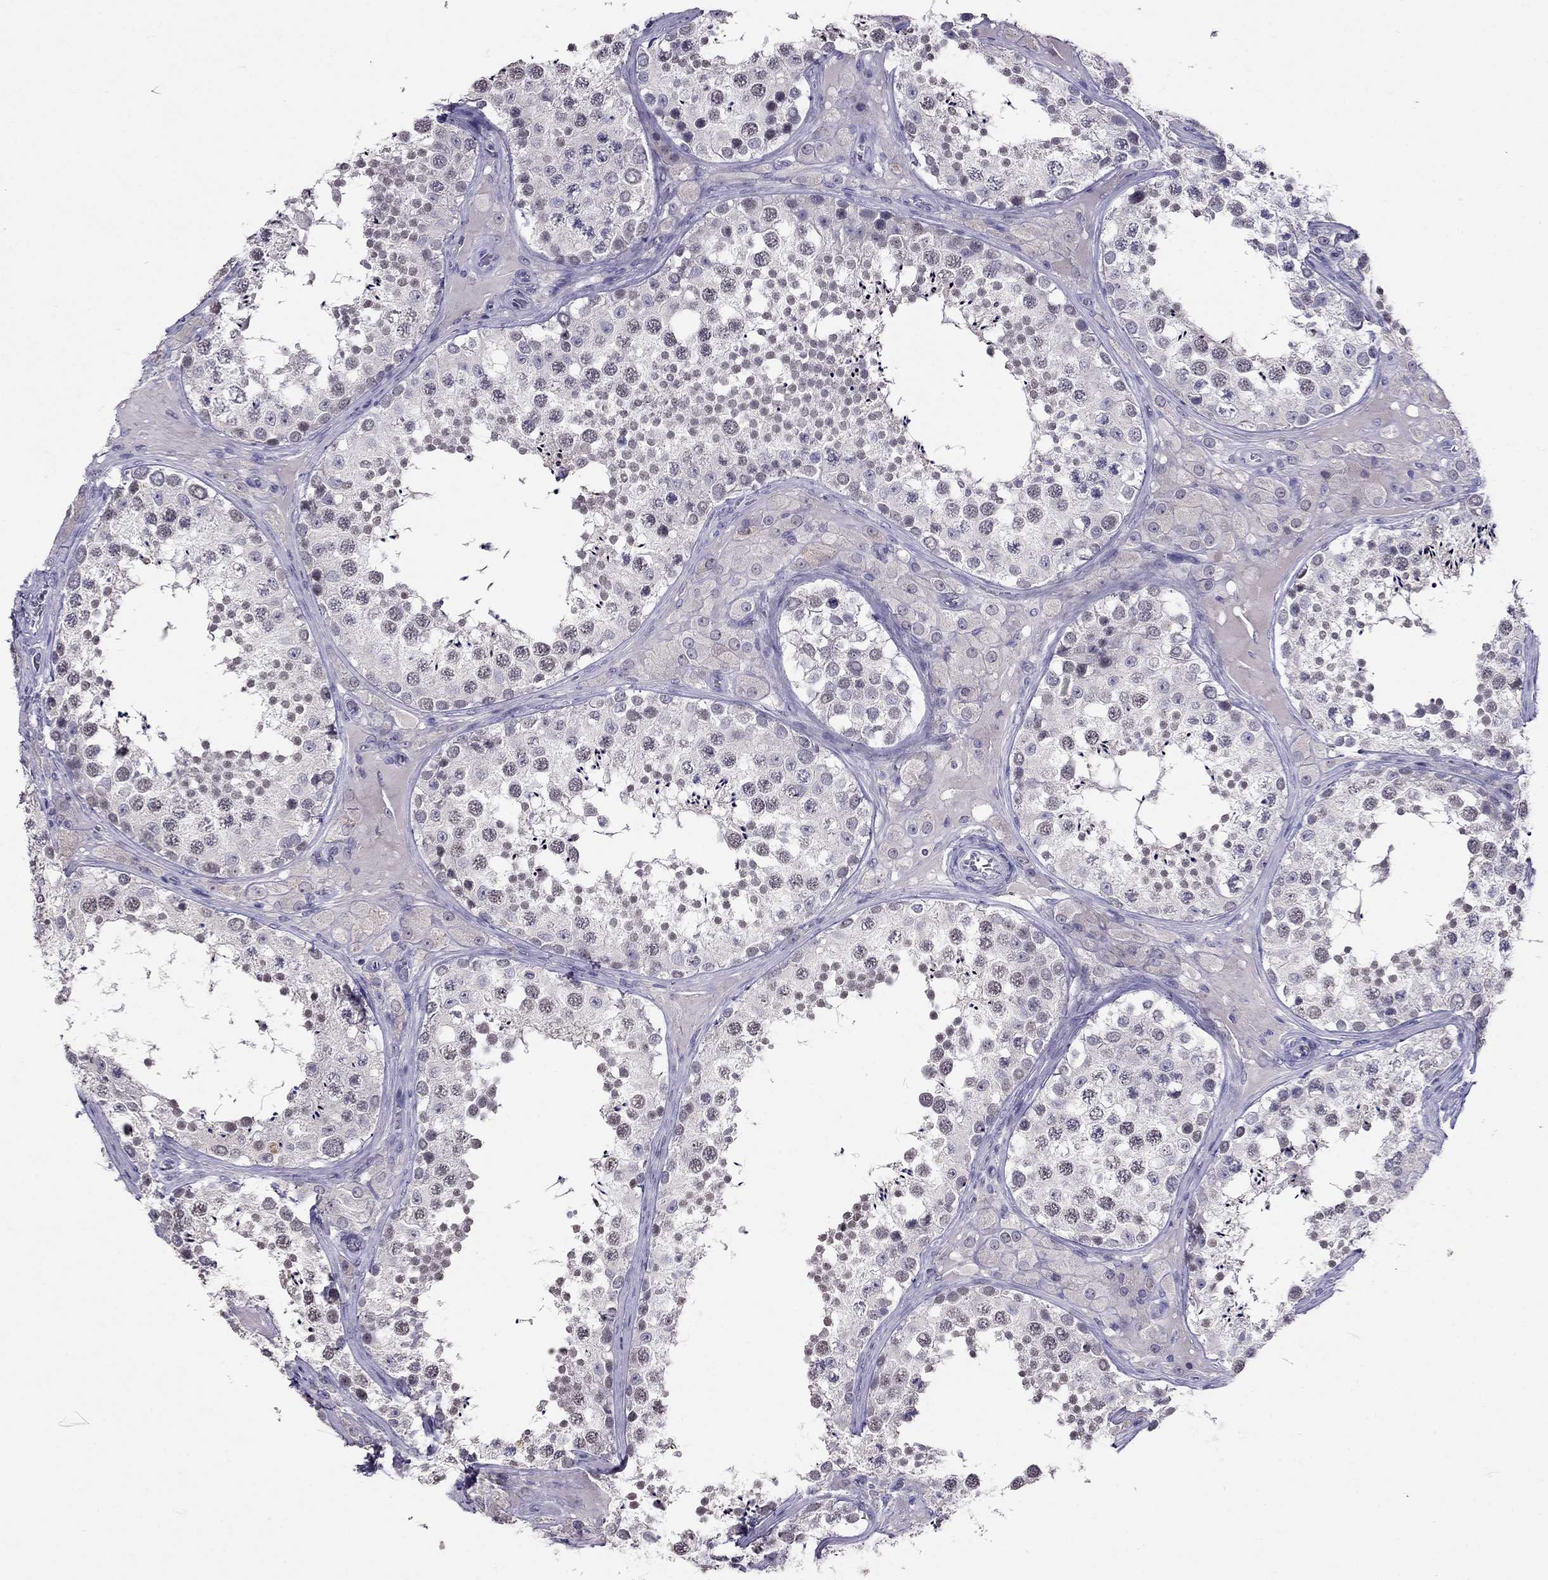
{"staining": {"intensity": "negative", "quantity": "none", "location": "none"}, "tissue": "testis", "cell_type": "Cells in seminiferous ducts", "image_type": "normal", "snomed": [{"axis": "morphology", "description": "Normal tissue, NOS"}, {"axis": "topography", "description": "Testis"}], "caption": "Human testis stained for a protein using IHC displays no expression in cells in seminiferous ducts.", "gene": "MYO3B", "patient": {"sex": "male", "age": 34}}